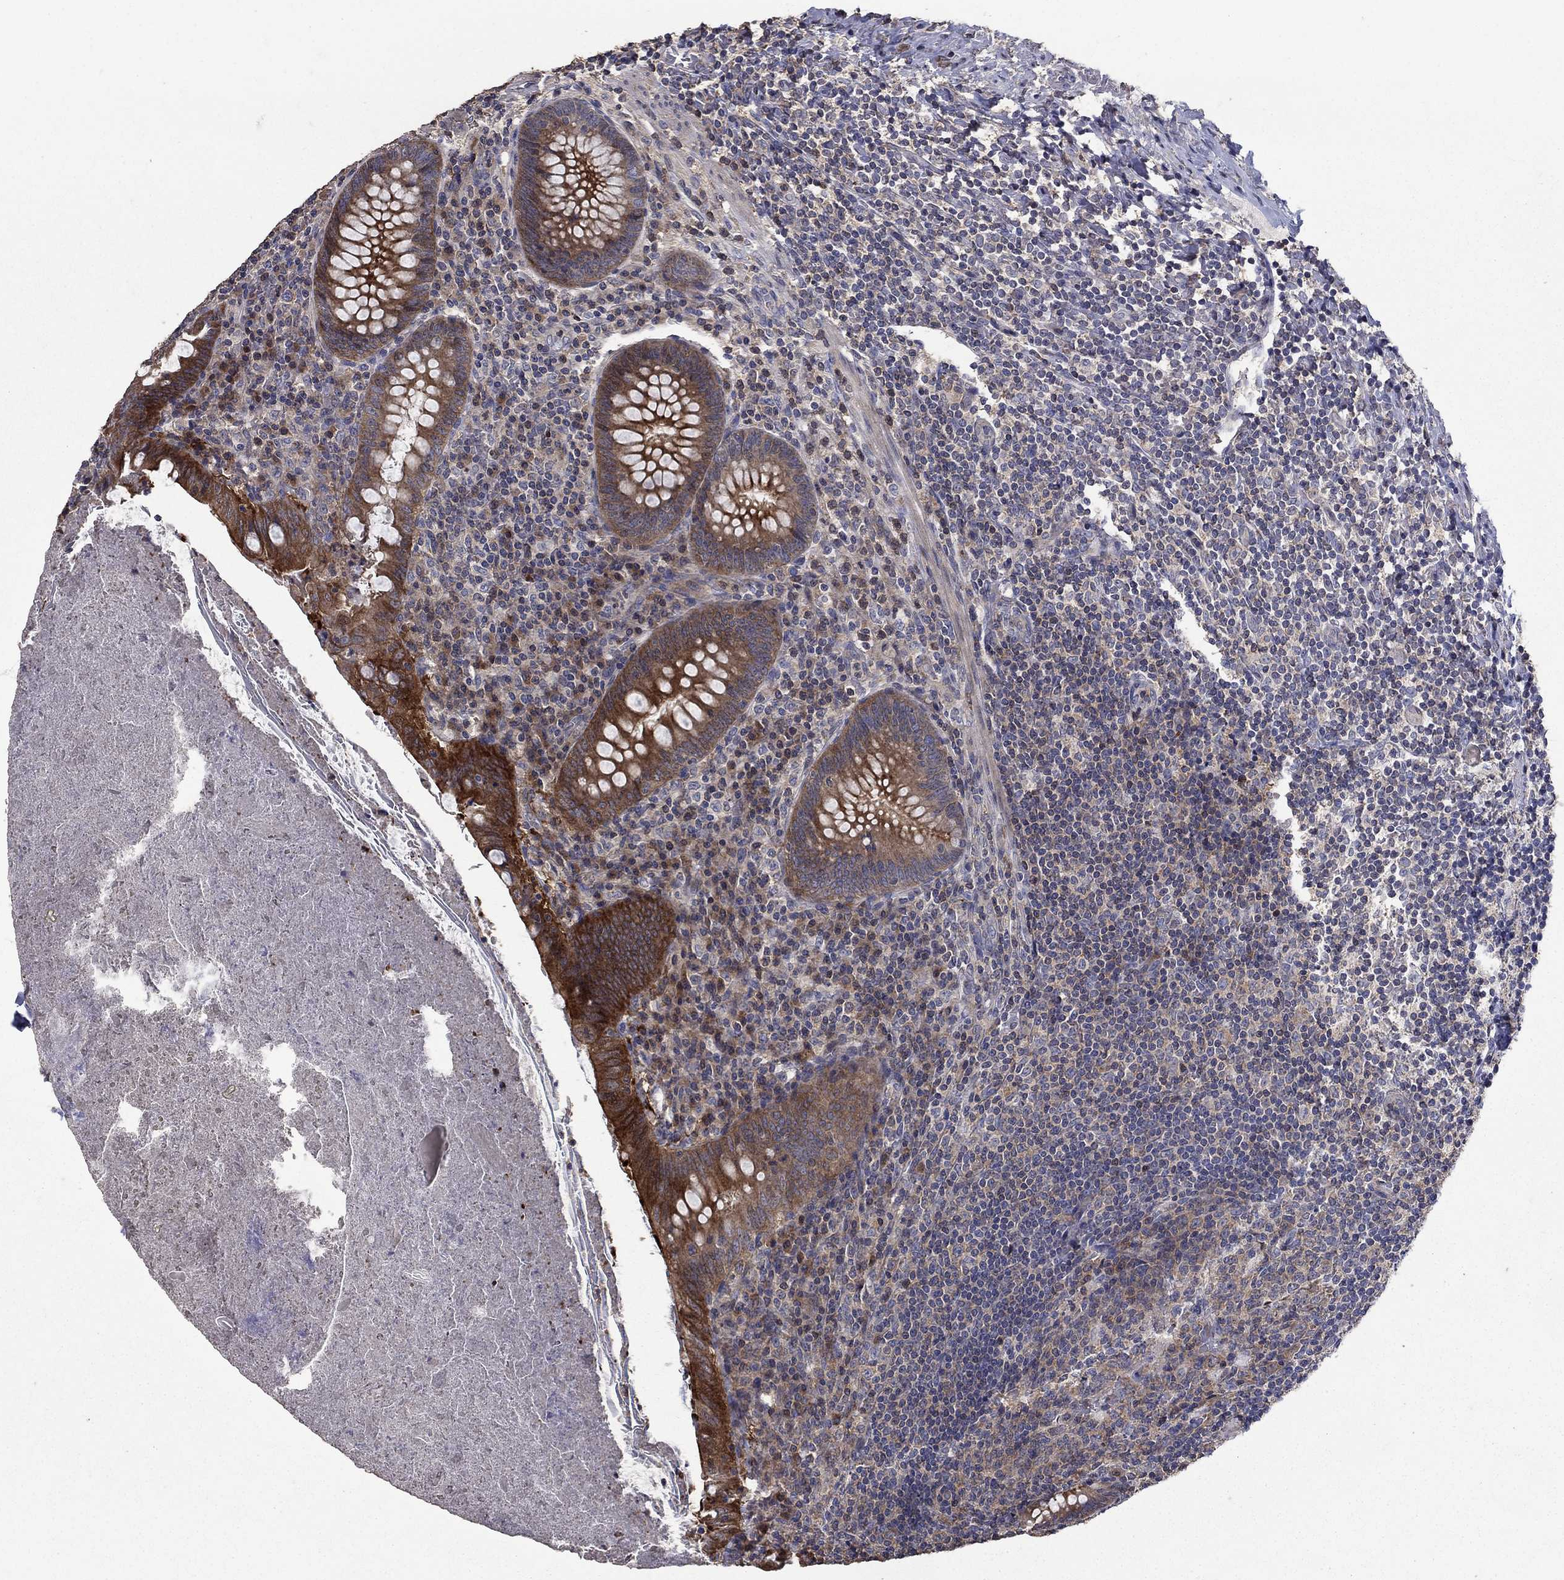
{"staining": {"intensity": "strong", "quantity": "25%-75%", "location": "cytoplasmic/membranous"}, "tissue": "appendix", "cell_type": "Glandular cells", "image_type": "normal", "snomed": [{"axis": "morphology", "description": "Normal tissue, NOS"}, {"axis": "topography", "description": "Appendix"}], "caption": "A micrograph of human appendix stained for a protein reveals strong cytoplasmic/membranous brown staining in glandular cells. (Brightfield microscopy of DAB IHC at high magnification).", "gene": "DVL1", "patient": {"sex": "male", "age": 47}}